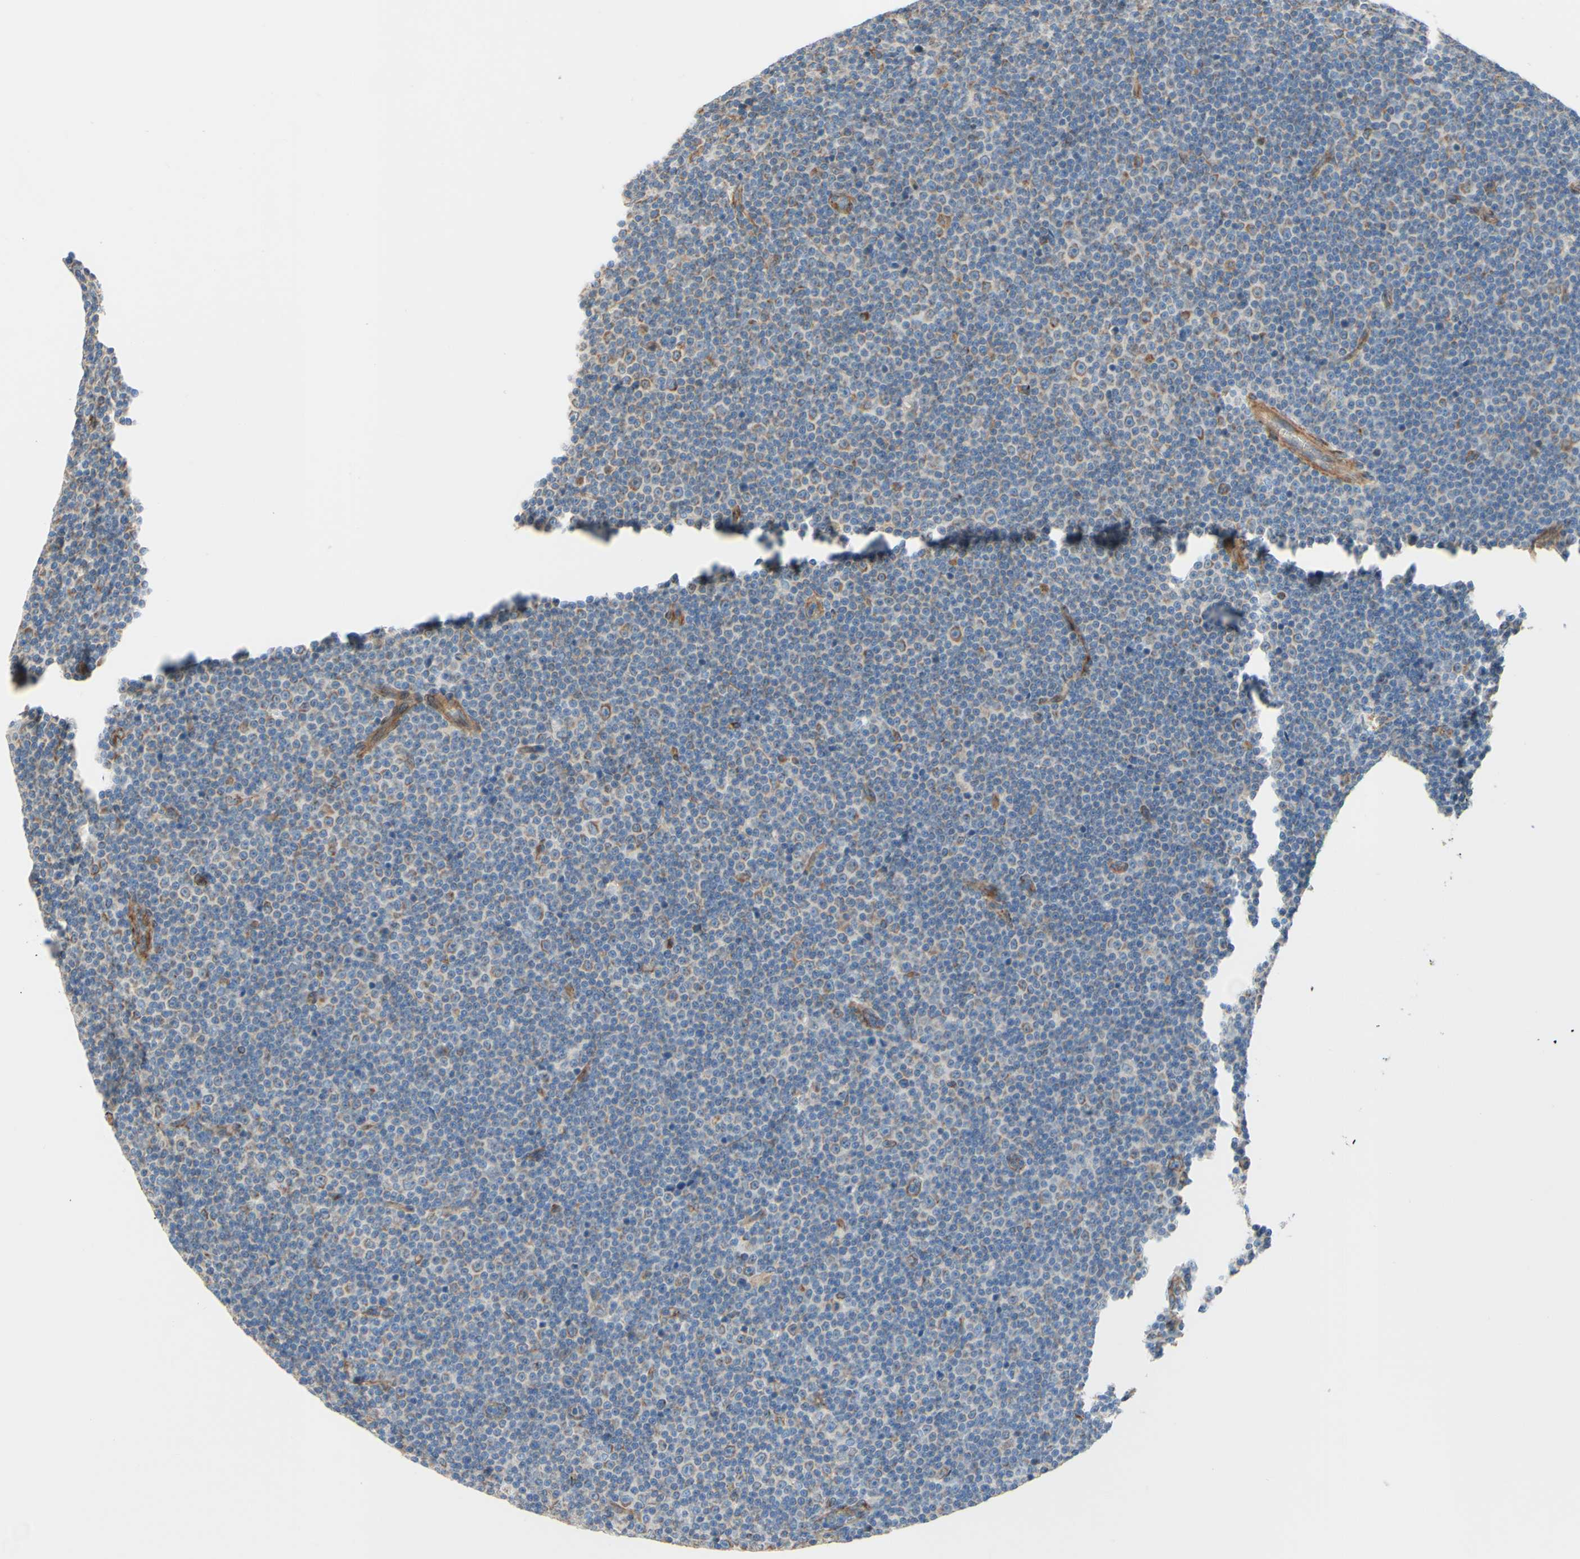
{"staining": {"intensity": "weak", "quantity": "<25%", "location": "cytoplasmic/membranous"}, "tissue": "lymphoma", "cell_type": "Tumor cells", "image_type": "cancer", "snomed": [{"axis": "morphology", "description": "Malignant lymphoma, non-Hodgkin's type, Low grade"}, {"axis": "topography", "description": "Lymph node"}], "caption": "Lymphoma was stained to show a protein in brown. There is no significant positivity in tumor cells.", "gene": "ENDOD1", "patient": {"sex": "female", "age": 67}}